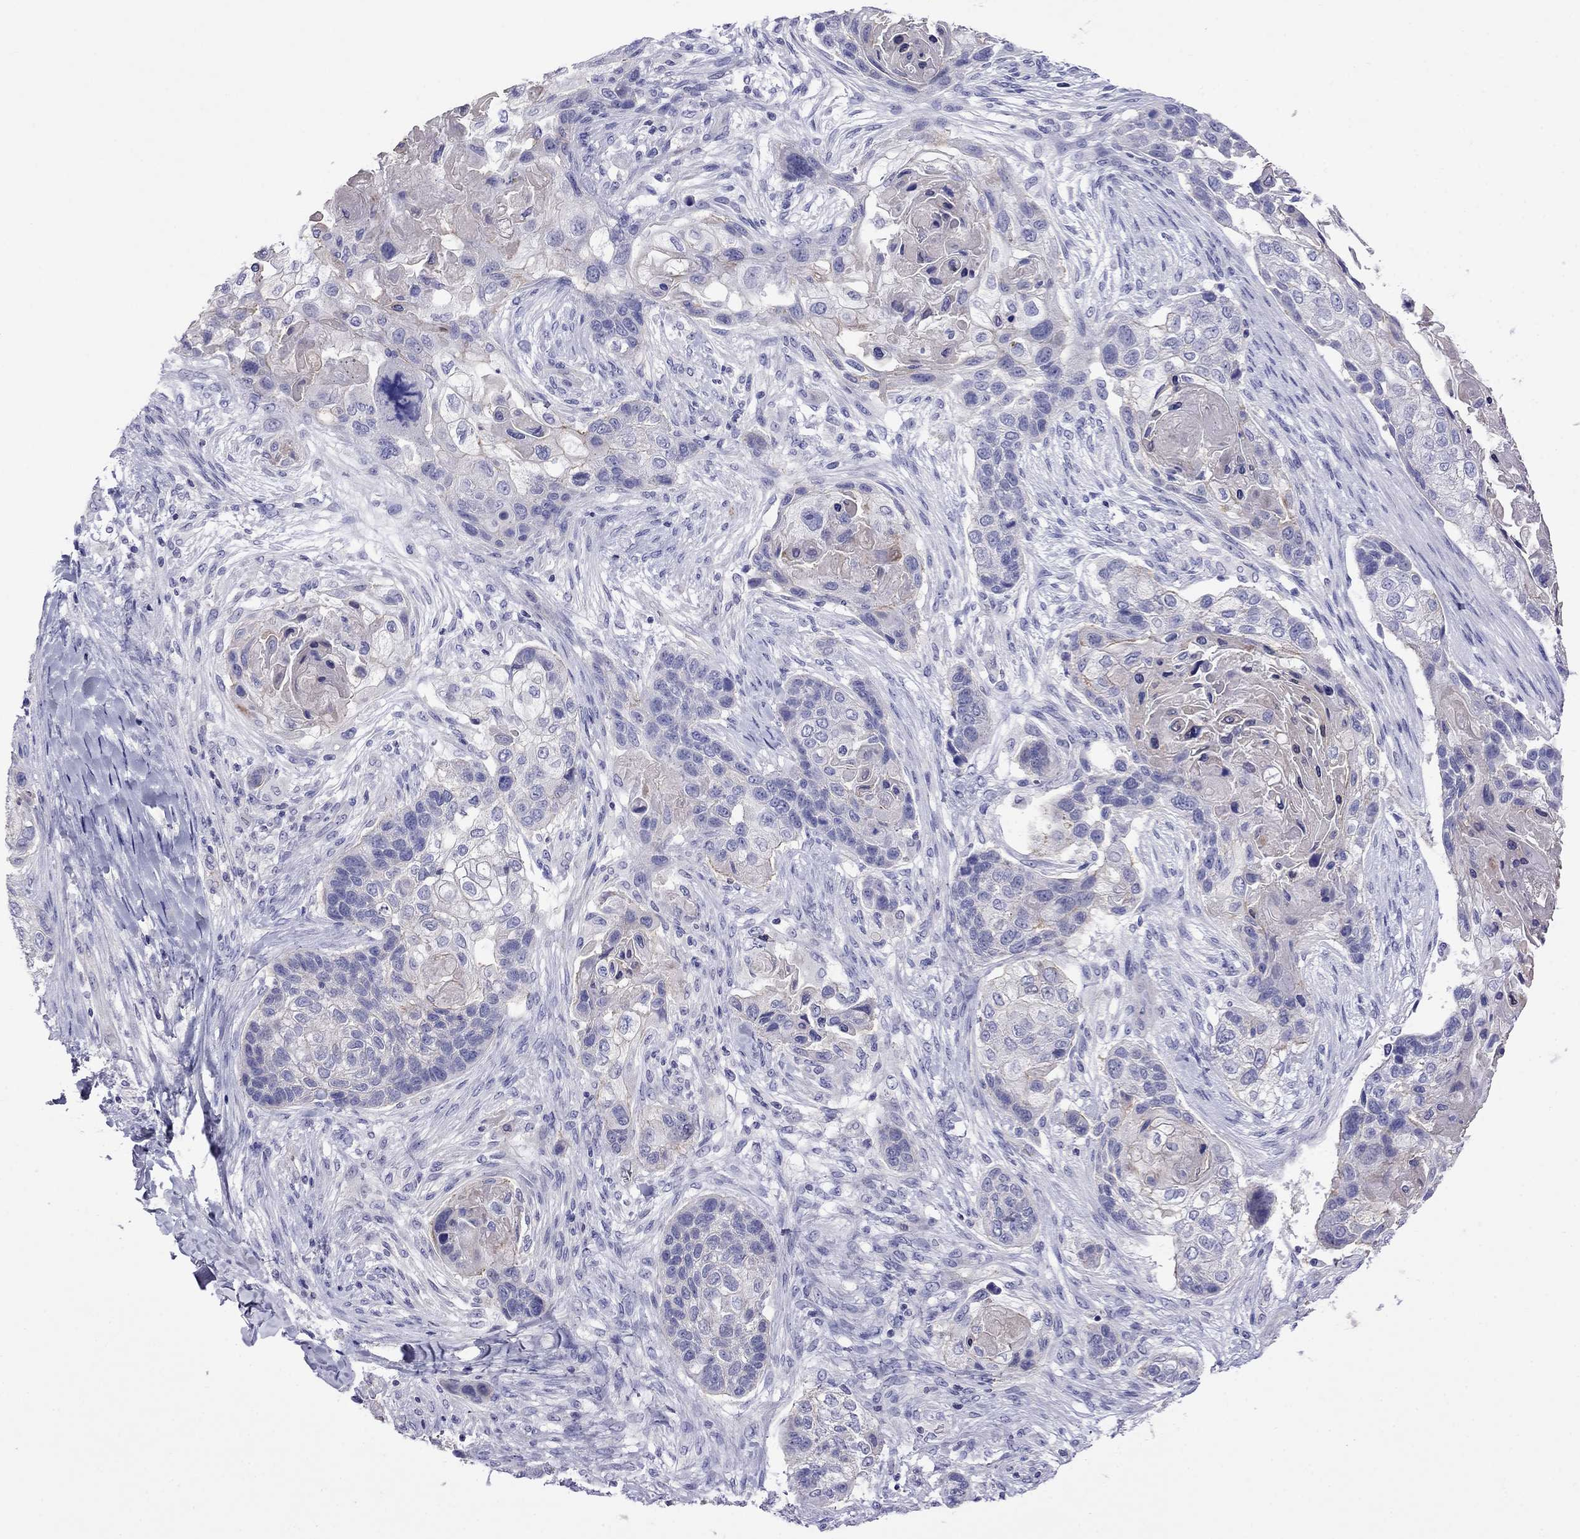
{"staining": {"intensity": "negative", "quantity": "none", "location": "none"}, "tissue": "lung cancer", "cell_type": "Tumor cells", "image_type": "cancer", "snomed": [{"axis": "morphology", "description": "Squamous cell carcinoma, NOS"}, {"axis": "topography", "description": "Lung"}], "caption": "Immunohistochemistry (IHC) of squamous cell carcinoma (lung) demonstrates no positivity in tumor cells.", "gene": "STAR", "patient": {"sex": "male", "age": 69}}